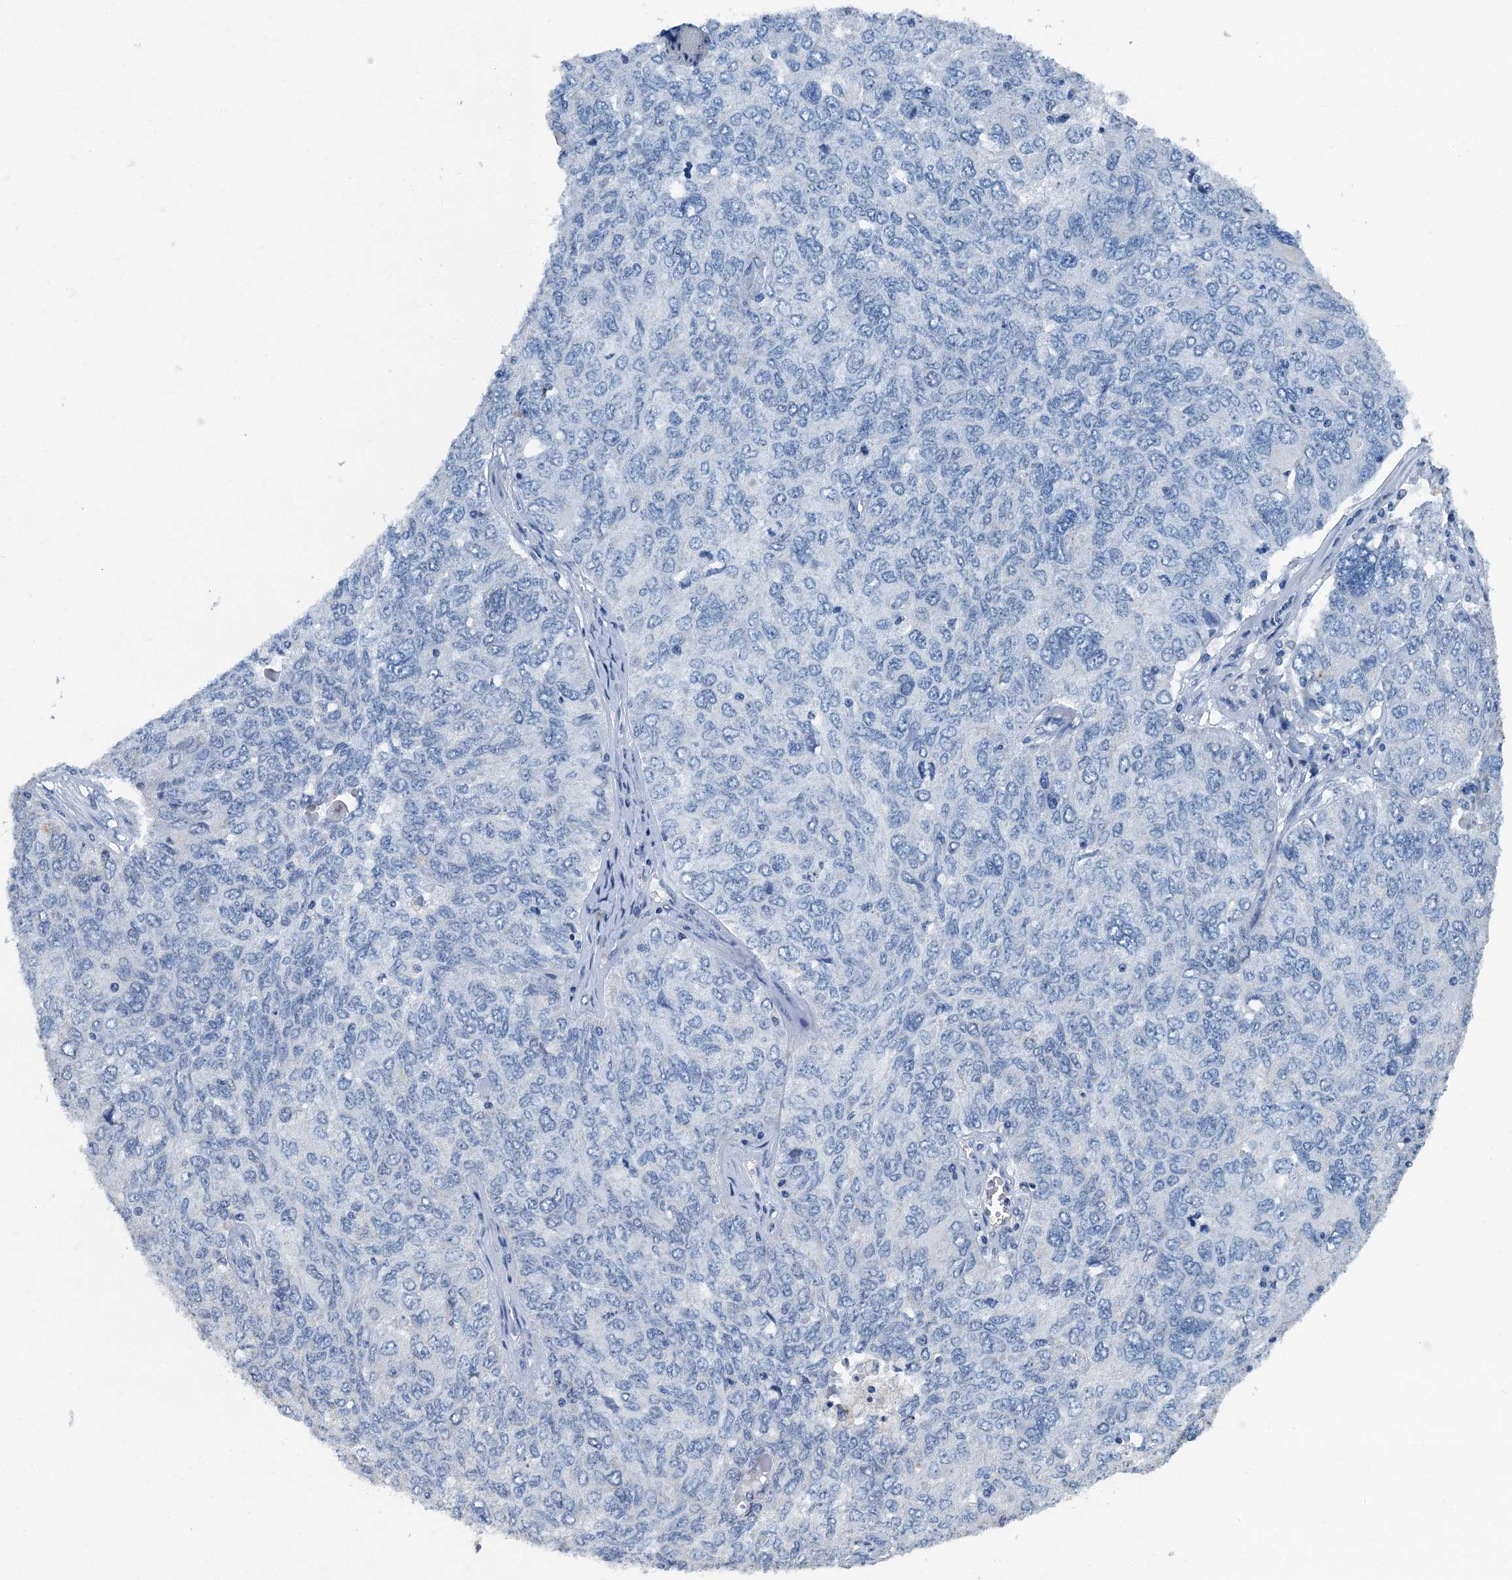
{"staining": {"intensity": "negative", "quantity": "none", "location": "none"}, "tissue": "ovarian cancer", "cell_type": "Tumor cells", "image_type": "cancer", "snomed": [{"axis": "morphology", "description": "Carcinoma, endometroid"}, {"axis": "topography", "description": "Ovary"}], "caption": "Image shows no significant protein expression in tumor cells of ovarian cancer. (Immunohistochemistry, brightfield microscopy, high magnification).", "gene": "GADL1", "patient": {"sex": "female", "age": 62}}